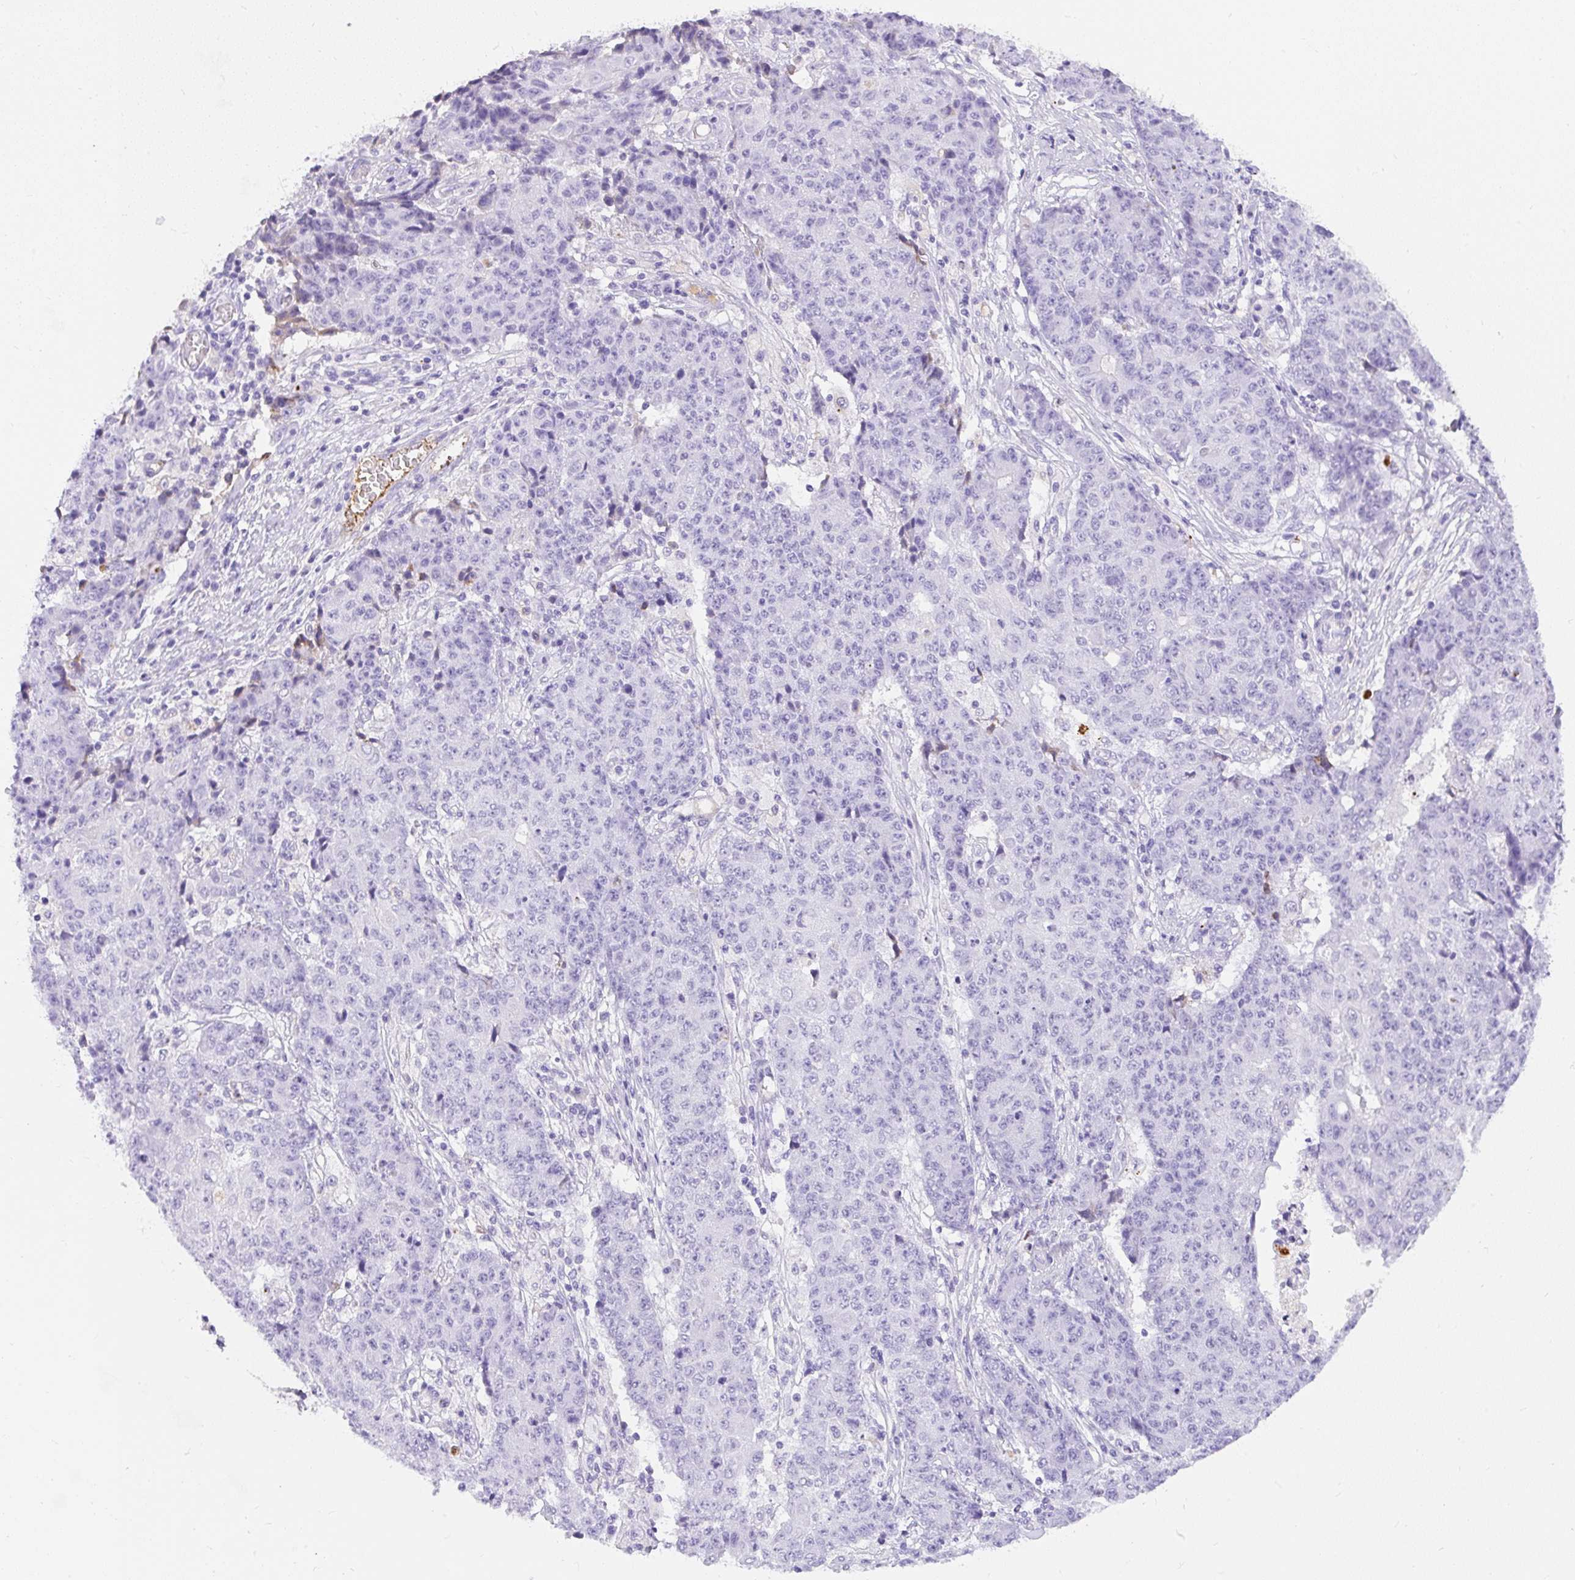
{"staining": {"intensity": "negative", "quantity": "none", "location": "none"}, "tissue": "ovarian cancer", "cell_type": "Tumor cells", "image_type": "cancer", "snomed": [{"axis": "morphology", "description": "Carcinoma, endometroid"}, {"axis": "topography", "description": "Ovary"}], "caption": "Tumor cells are negative for brown protein staining in endometroid carcinoma (ovarian).", "gene": "APOC4-APOC2", "patient": {"sex": "female", "age": 42}}